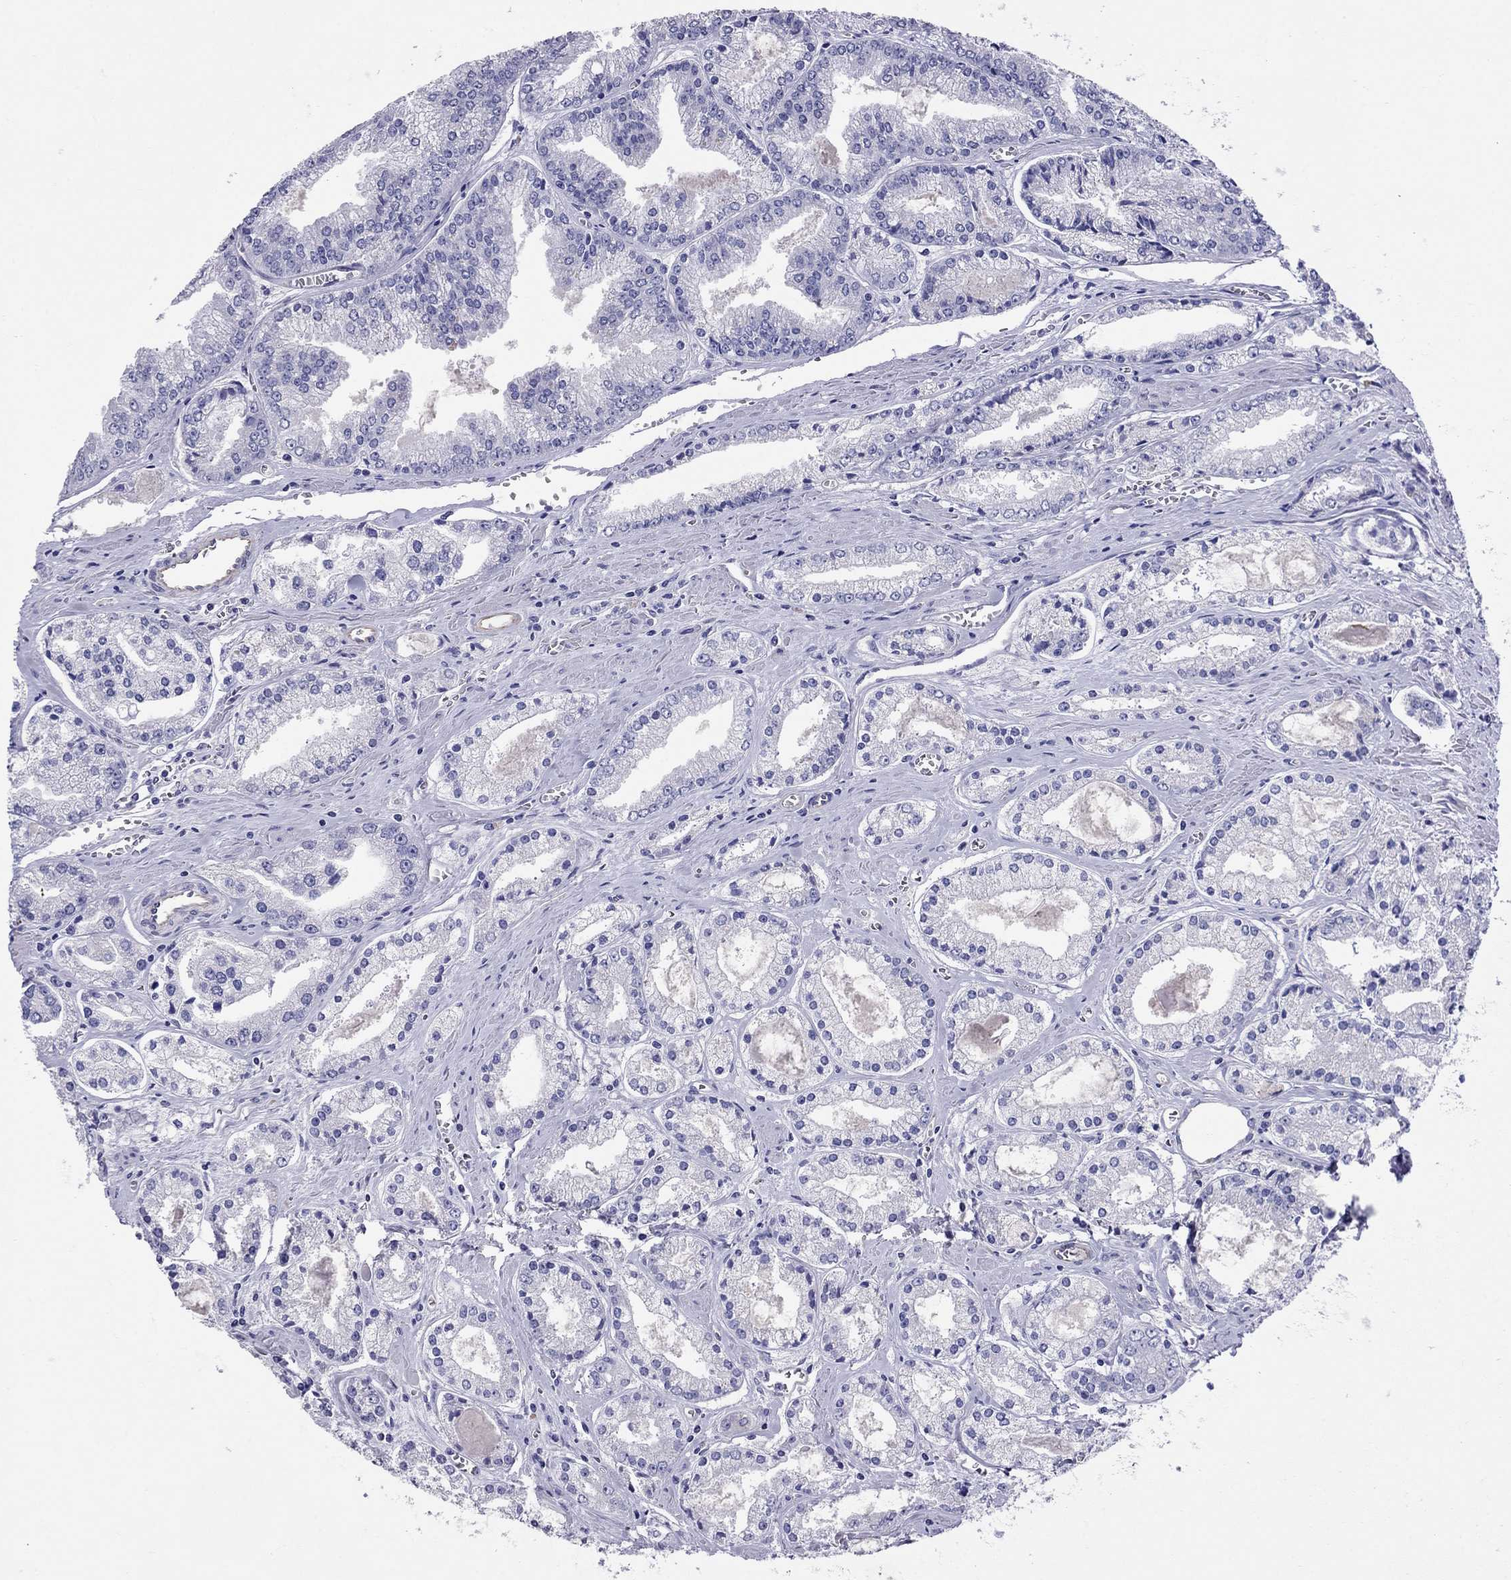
{"staining": {"intensity": "negative", "quantity": "none", "location": "none"}, "tissue": "prostate cancer", "cell_type": "Tumor cells", "image_type": "cancer", "snomed": [{"axis": "morphology", "description": "Adenocarcinoma, NOS"}, {"axis": "topography", "description": "Prostate"}], "caption": "DAB (3,3'-diaminobenzidine) immunohistochemical staining of human prostate cancer displays no significant positivity in tumor cells. (IHC, brightfield microscopy, high magnification).", "gene": "SPINT4", "patient": {"sex": "male", "age": 72}}